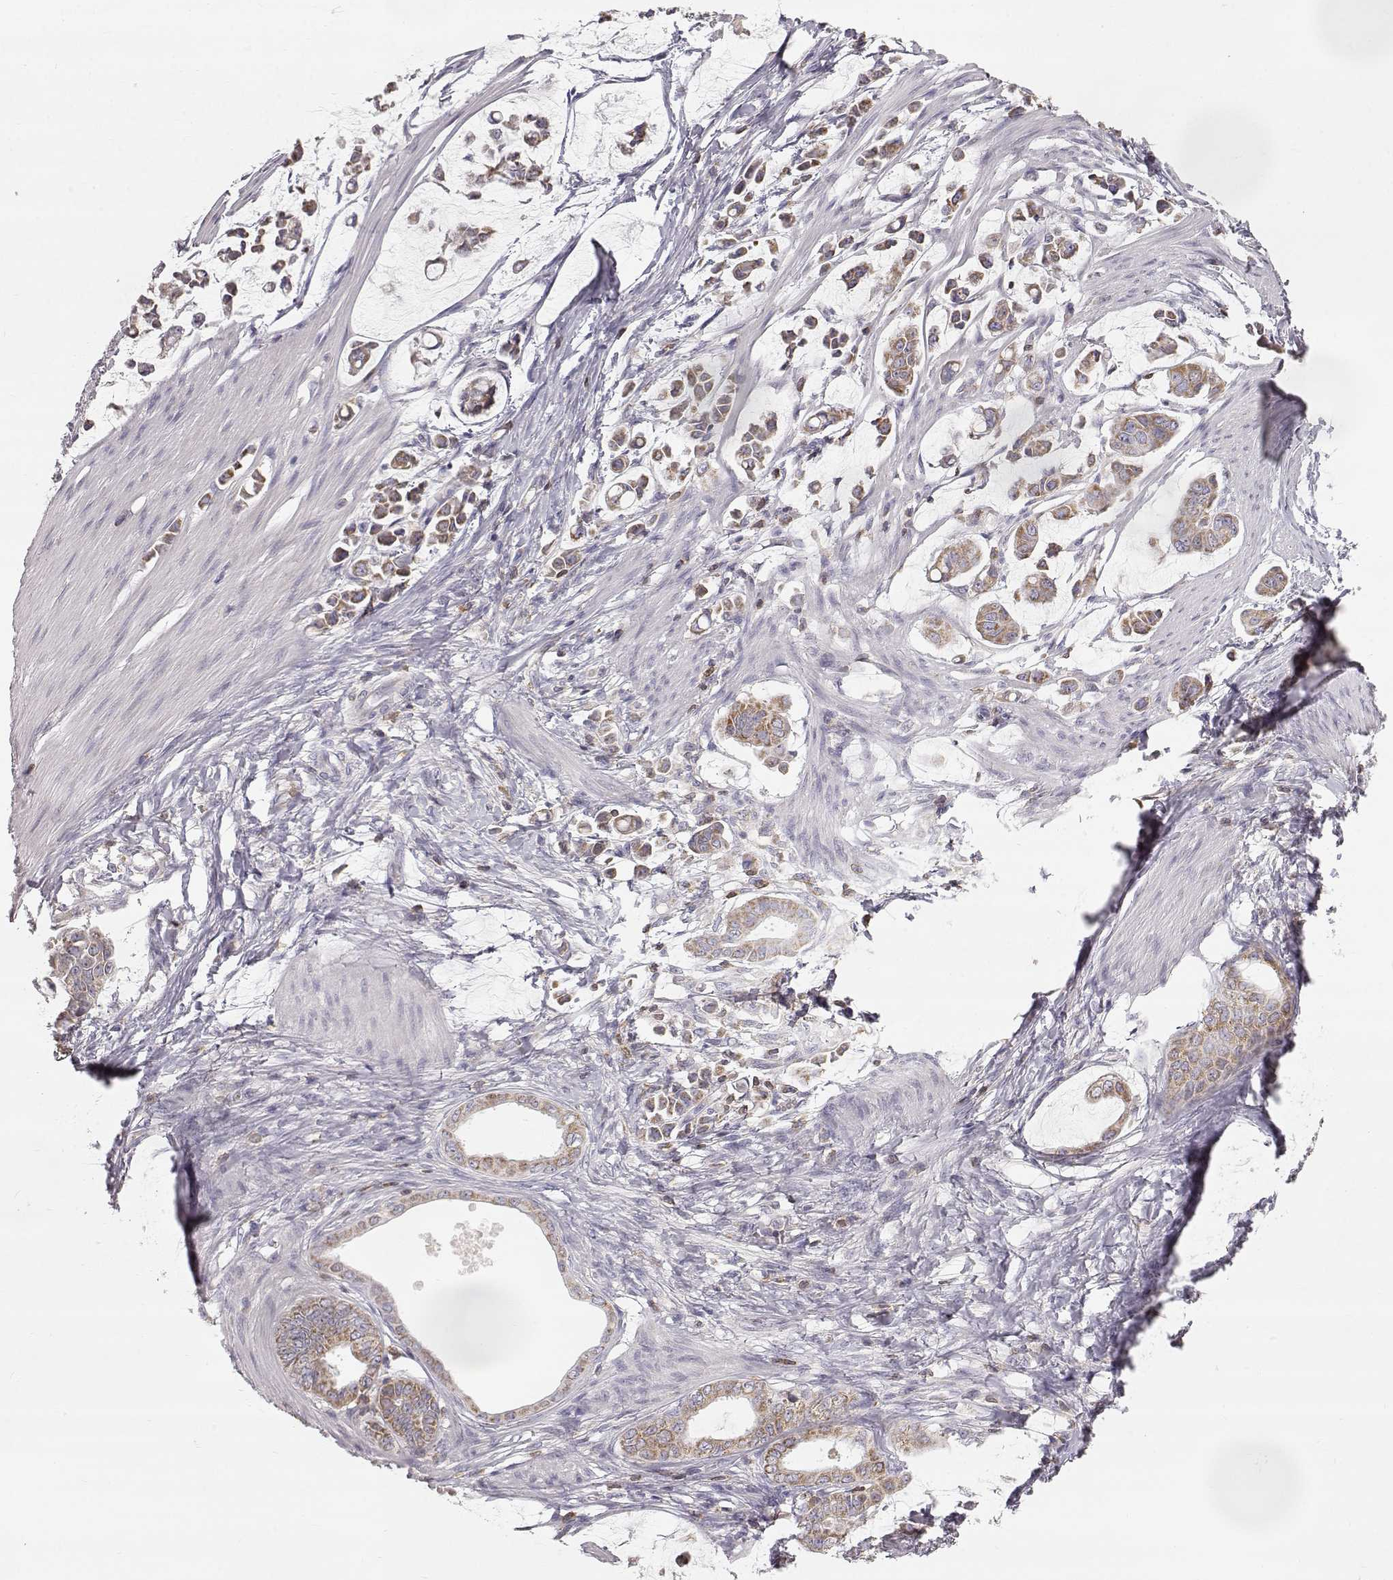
{"staining": {"intensity": "moderate", "quantity": ">75%", "location": "cytoplasmic/membranous"}, "tissue": "stomach cancer", "cell_type": "Tumor cells", "image_type": "cancer", "snomed": [{"axis": "morphology", "description": "Adenocarcinoma, NOS"}, {"axis": "topography", "description": "Stomach"}], "caption": "Stomach cancer (adenocarcinoma) stained with a brown dye reveals moderate cytoplasmic/membranous positive expression in about >75% of tumor cells.", "gene": "GRAP2", "patient": {"sex": "male", "age": 82}}